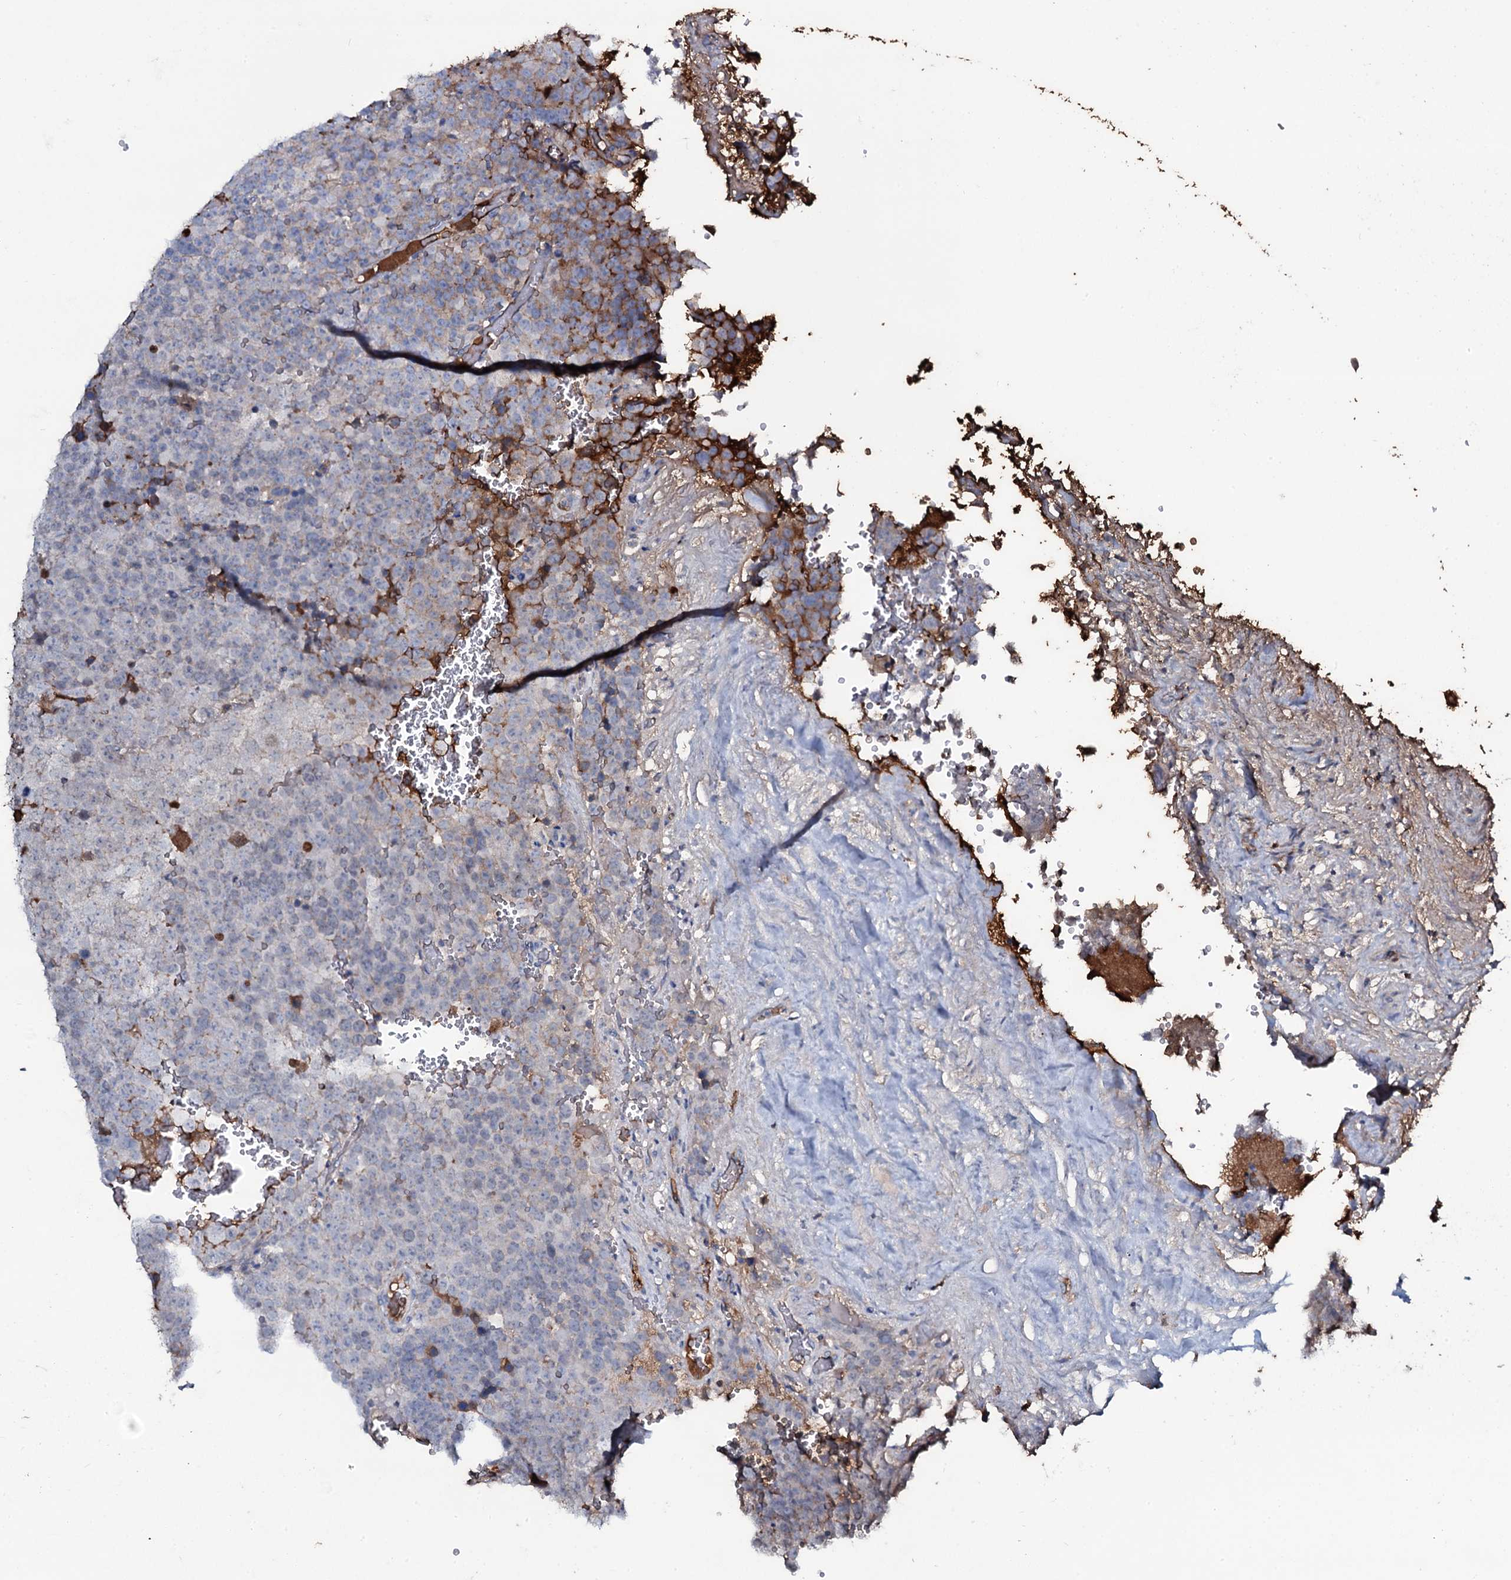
{"staining": {"intensity": "moderate", "quantity": "<25%", "location": "cytoplasmic/membranous"}, "tissue": "testis cancer", "cell_type": "Tumor cells", "image_type": "cancer", "snomed": [{"axis": "morphology", "description": "Seminoma, NOS"}, {"axis": "topography", "description": "Testis"}], "caption": "An immunohistochemistry micrograph of tumor tissue is shown. Protein staining in brown highlights moderate cytoplasmic/membranous positivity in seminoma (testis) within tumor cells. The protein of interest is shown in brown color, while the nuclei are stained blue.", "gene": "EDN1", "patient": {"sex": "male", "age": 71}}